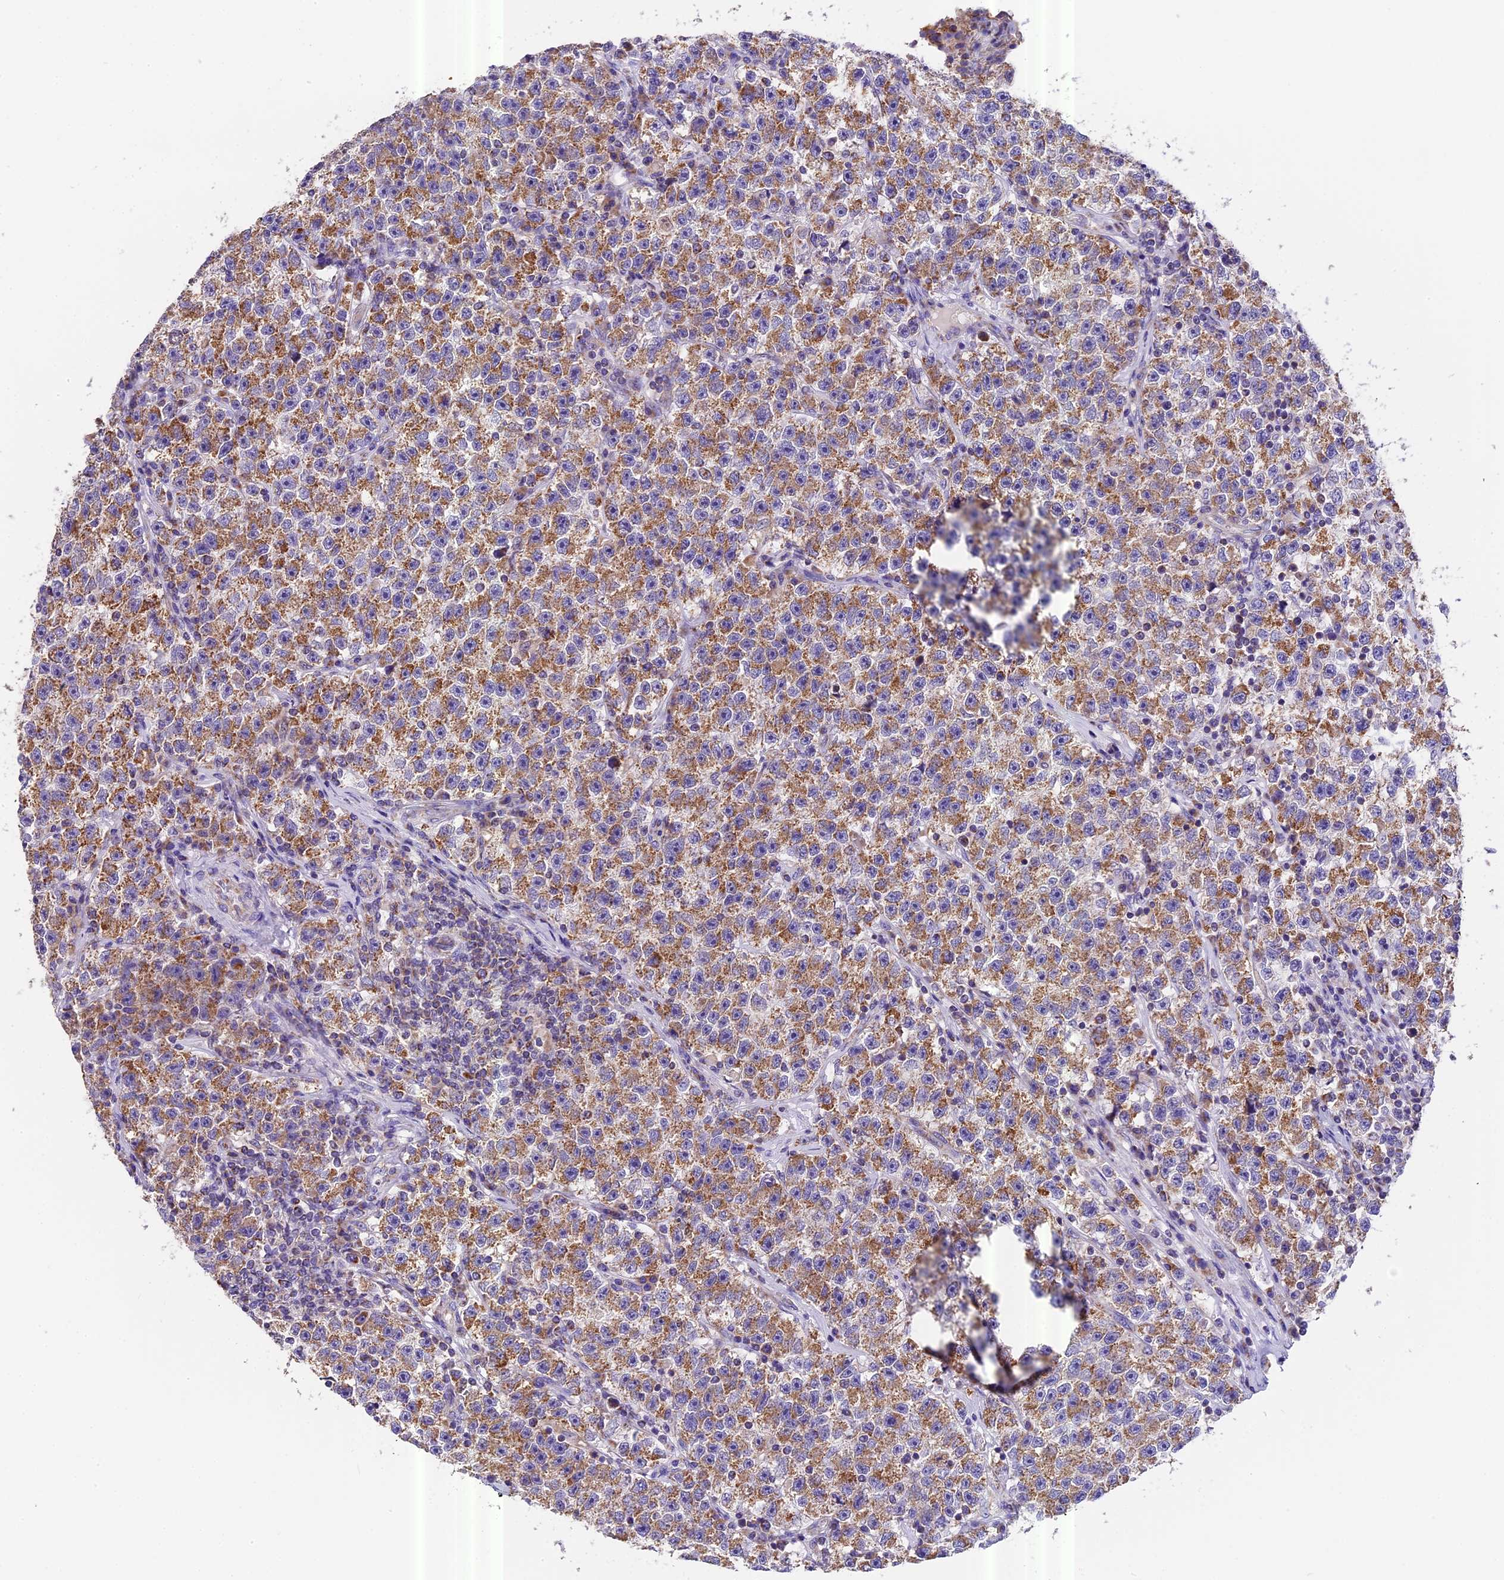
{"staining": {"intensity": "moderate", "quantity": ">75%", "location": "cytoplasmic/membranous"}, "tissue": "testis cancer", "cell_type": "Tumor cells", "image_type": "cancer", "snomed": [{"axis": "morphology", "description": "Seminoma, NOS"}, {"axis": "topography", "description": "Testis"}], "caption": "IHC of seminoma (testis) demonstrates medium levels of moderate cytoplasmic/membranous staining in approximately >75% of tumor cells.", "gene": "MGME1", "patient": {"sex": "male", "age": 22}}